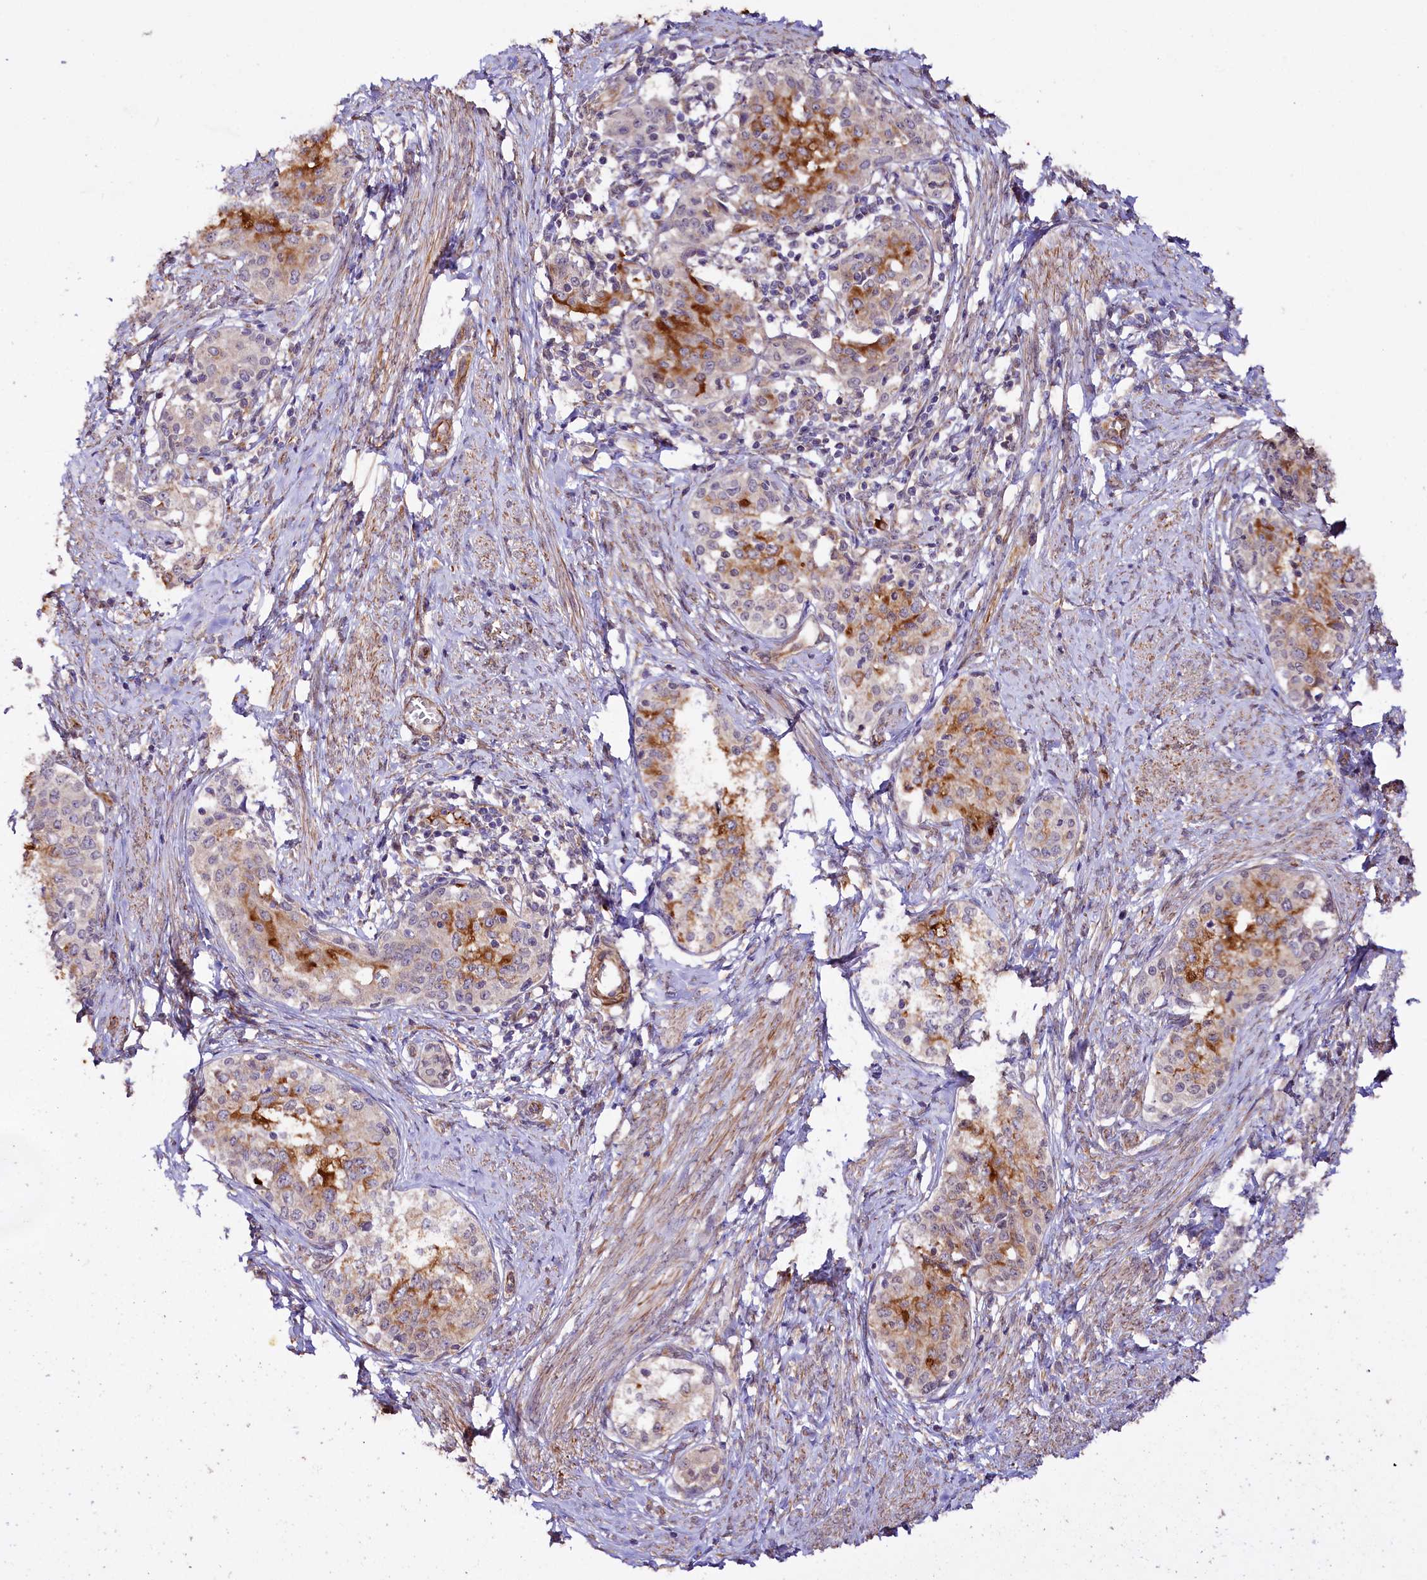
{"staining": {"intensity": "strong", "quantity": "<25%", "location": "cytoplasmic/membranous"}, "tissue": "cervical cancer", "cell_type": "Tumor cells", "image_type": "cancer", "snomed": [{"axis": "morphology", "description": "Squamous cell carcinoma, NOS"}, {"axis": "morphology", "description": "Adenocarcinoma, NOS"}, {"axis": "topography", "description": "Cervix"}], "caption": "Cervical cancer (adenocarcinoma) was stained to show a protein in brown. There is medium levels of strong cytoplasmic/membranous expression in about <25% of tumor cells. The protein is shown in brown color, while the nuclei are stained blue.", "gene": "TTC12", "patient": {"sex": "female", "age": 52}}